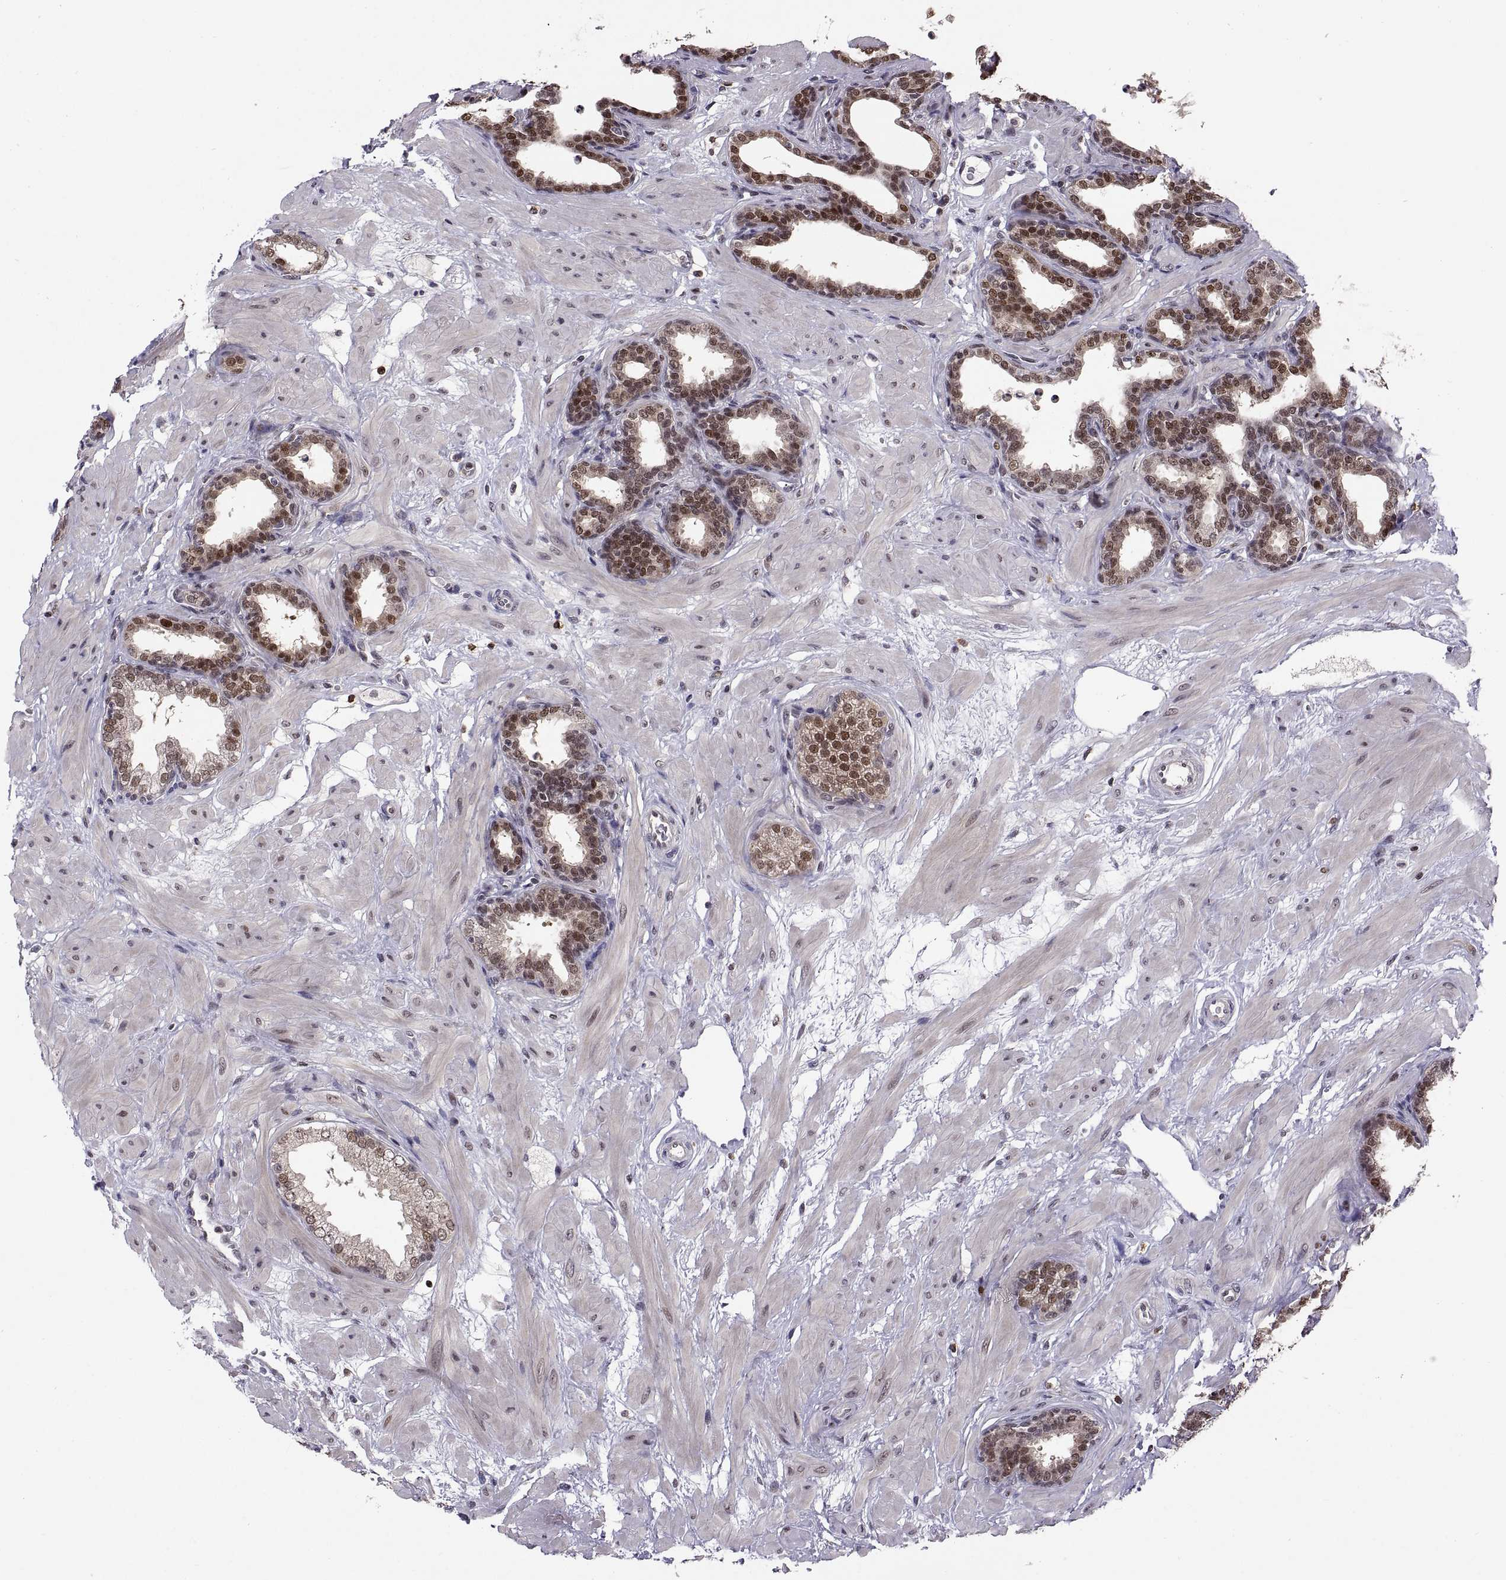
{"staining": {"intensity": "moderate", "quantity": "25%-75%", "location": "nuclear"}, "tissue": "prostate", "cell_type": "Glandular cells", "image_type": "normal", "snomed": [{"axis": "morphology", "description": "Normal tissue, NOS"}, {"axis": "topography", "description": "Prostate"}], "caption": "Immunohistochemical staining of benign human prostate reveals medium levels of moderate nuclear staining in approximately 25%-75% of glandular cells.", "gene": "CHFR", "patient": {"sex": "male", "age": 37}}